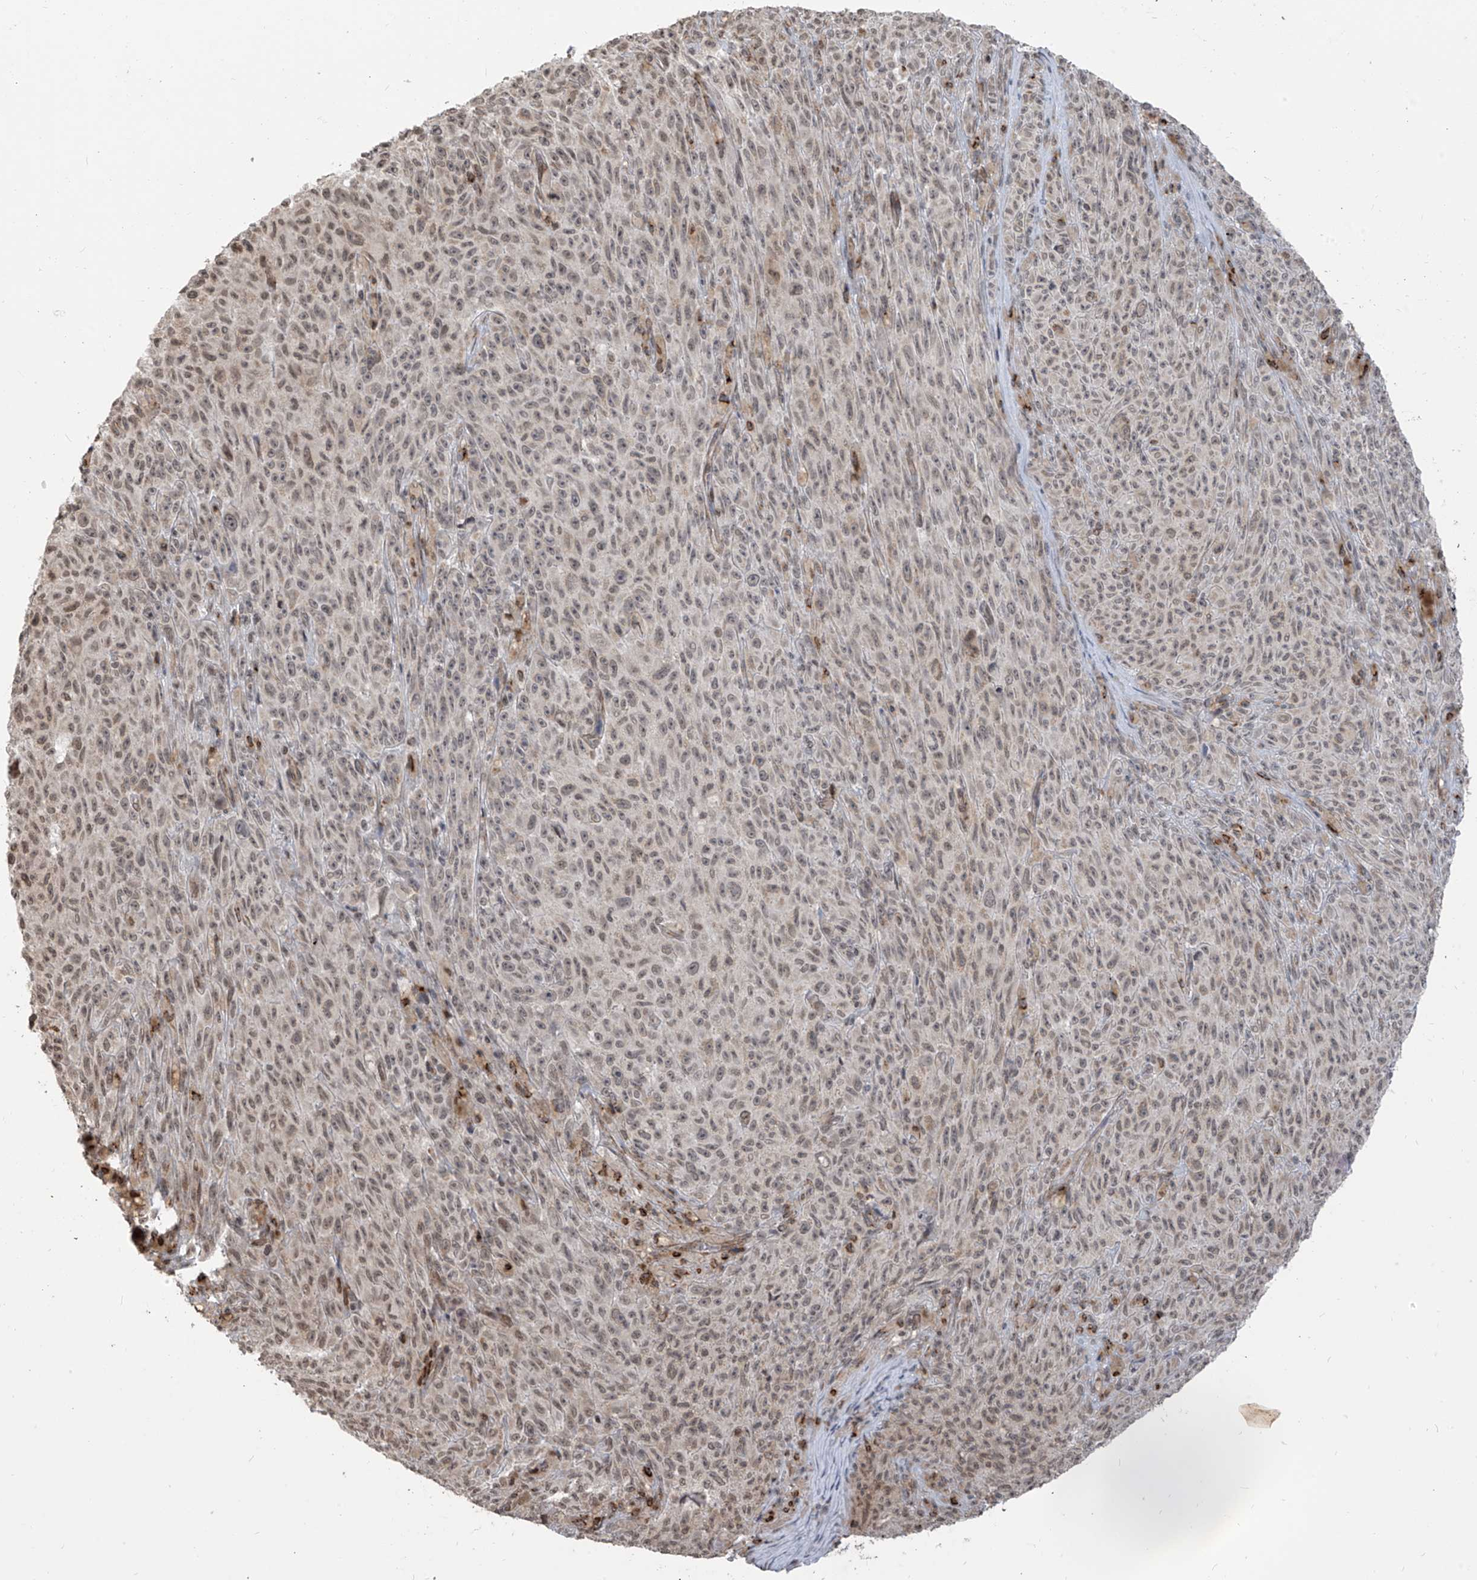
{"staining": {"intensity": "weak", "quantity": "25%-75%", "location": "cytoplasmic/membranous"}, "tissue": "melanoma", "cell_type": "Tumor cells", "image_type": "cancer", "snomed": [{"axis": "morphology", "description": "Malignant melanoma, NOS"}, {"axis": "topography", "description": "Skin"}], "caption": "This is an image of immunohistochemistry (IHC) staining of malignant melanoma, which shows weak staining in the cytoplasmic/membranous of tumor cells.", "gene": "METAP1D", "patient": {"sex": "female", "age": 82}}